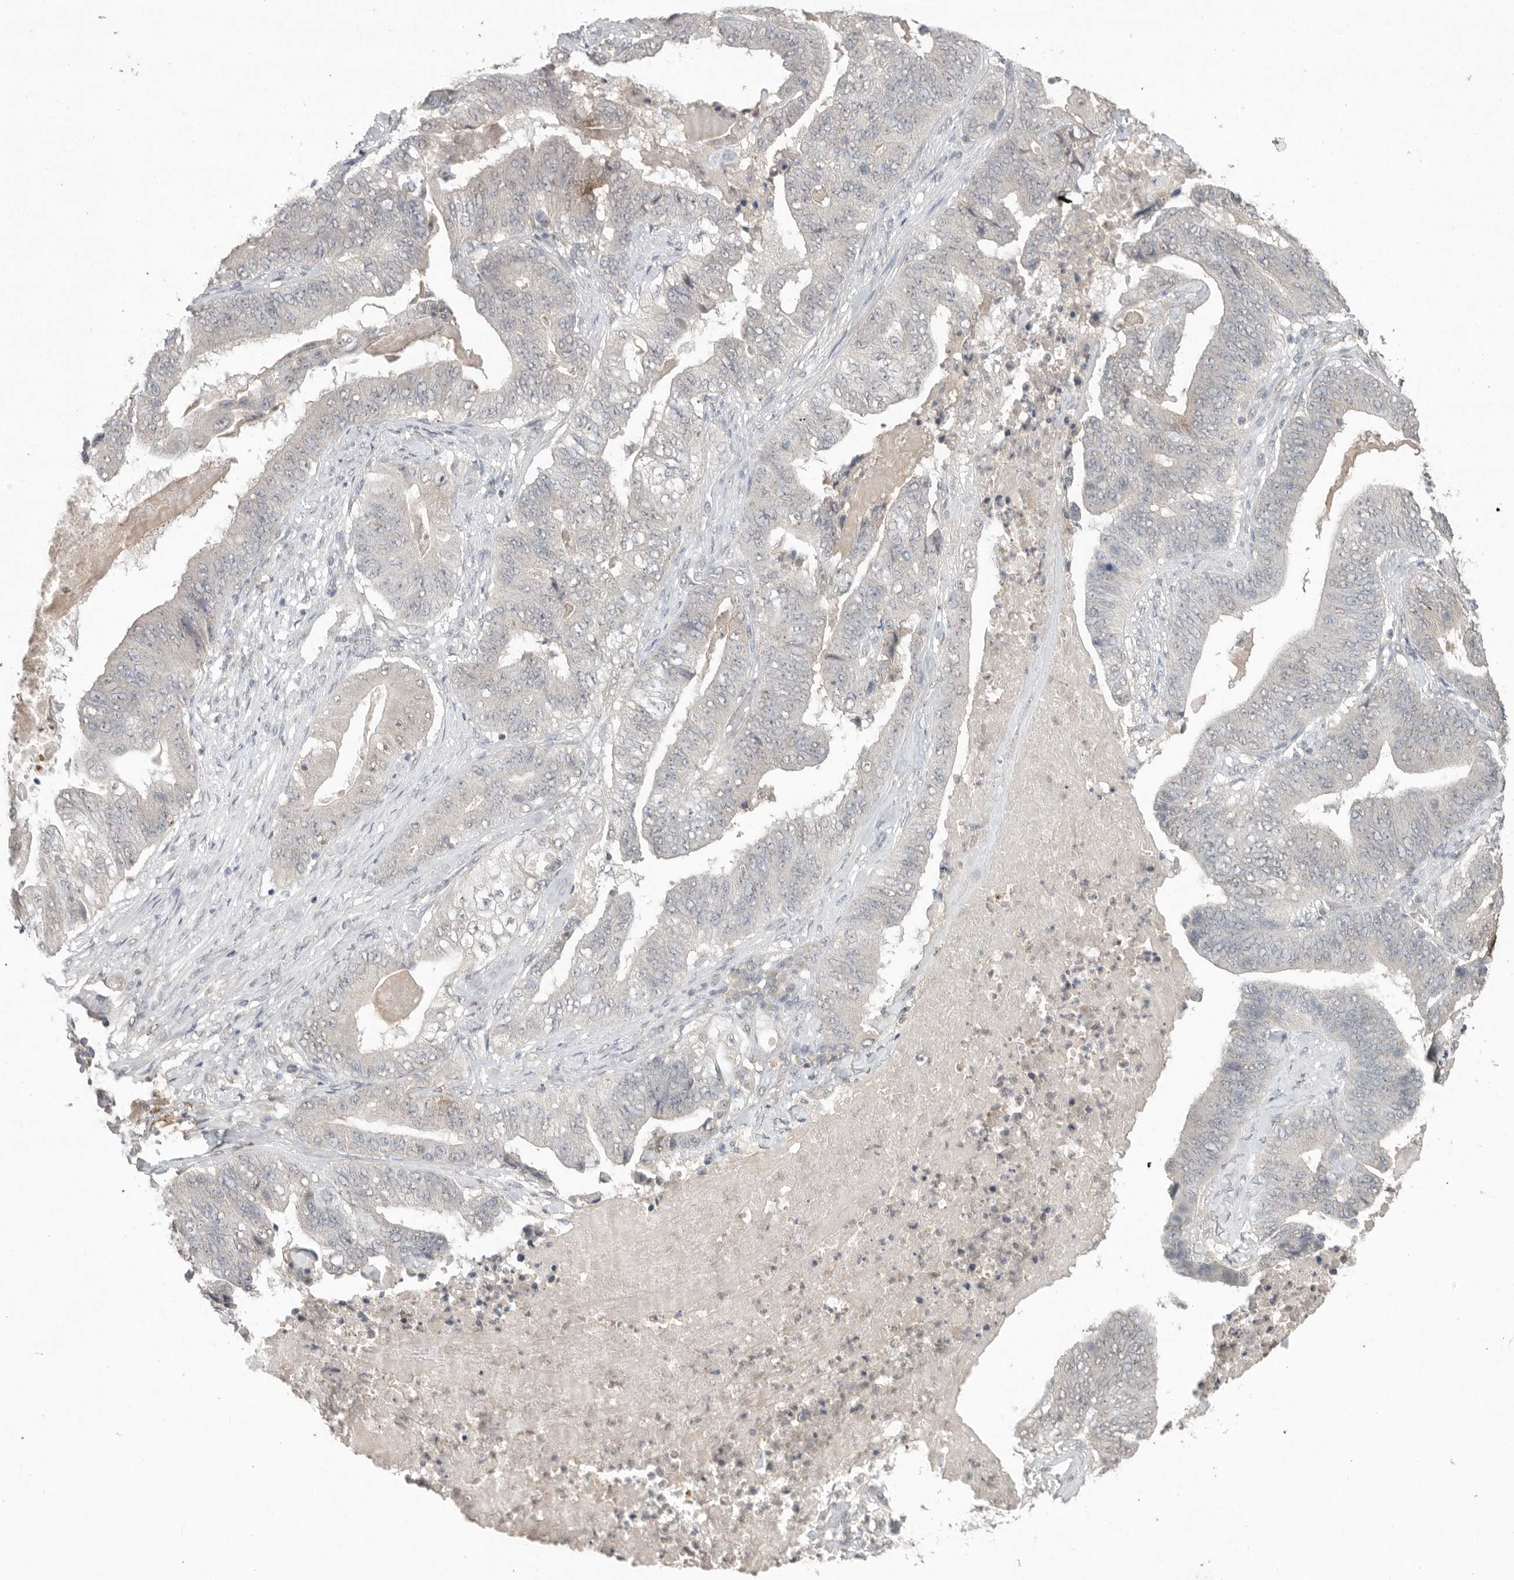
{"staining": {"intensity": "weak", "quantity": "<25%", "location": "nuclear"}, "tissue": "stomach cancer", "cell_type": "Tumor cells", "image_type": "cancer", "snomed": [{"axis": "morphology", "description": "Adenocarcinoma, NOS"}, {"axis": "topography", "description": "Stomach"}], "caption": "Tumor cells show no significant expression in adenocarcinoma (stomach).", "gene": "KLK5", "patient": {"sex": "female", "age": 73}}